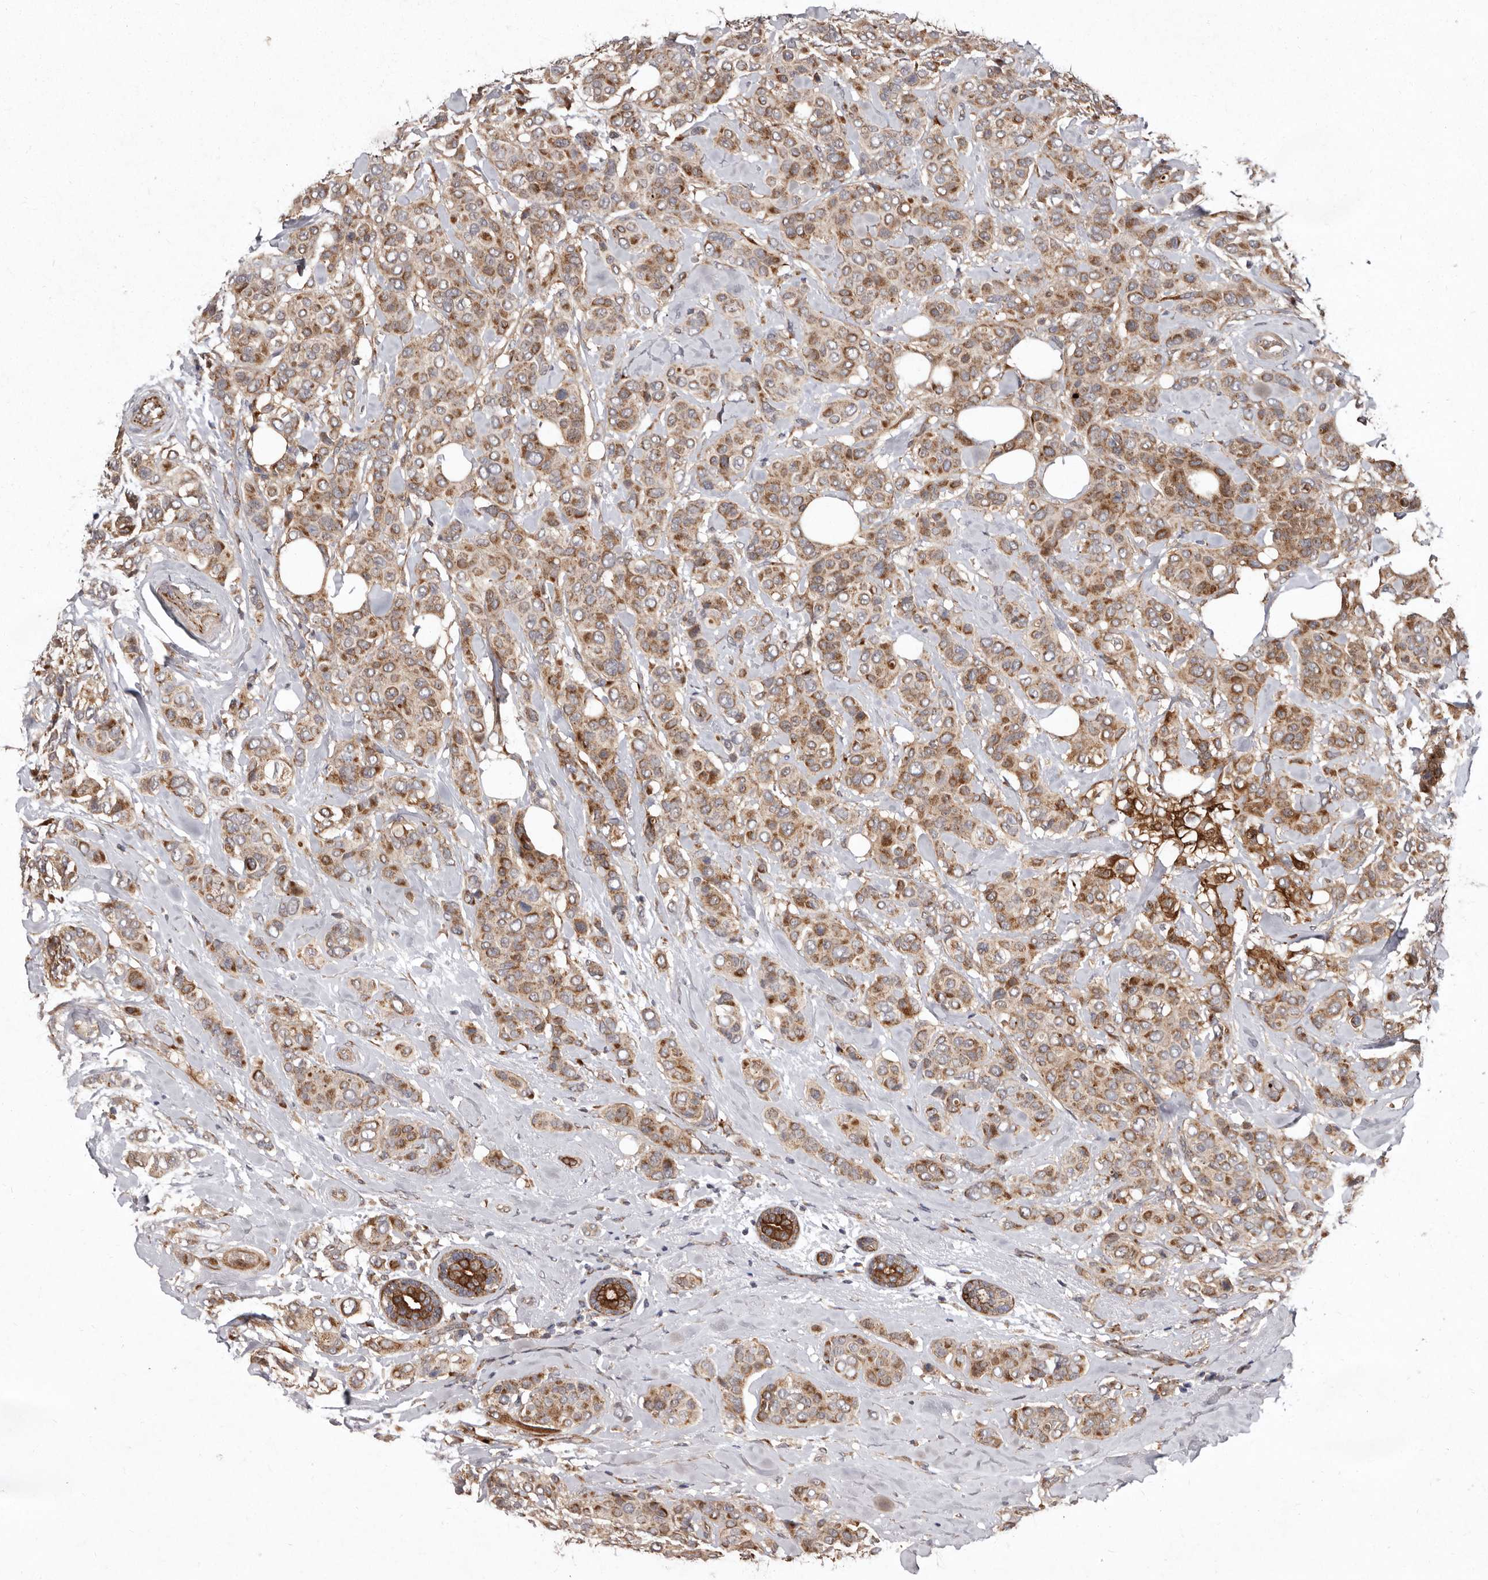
{"staining": {"intensity": "moderate", "quantity": ">75%", "location": "cytoplasmic/membranous"}, "tissue": "breast cancer", "cell_type": "Tumor cells", "image_type": "cancer", "snomed": [{"axis": "morphology", "description": "Lobular carcinoma"}, {"axis": "topography", "description": "Breast"}], "caption": "High-magnification brightfield microscopy of lobular carcinoma (breast) stained with DAB (3,3'-diaminobenzidine) (brown) and counterstained with hematoxylin (blue). tumor cells exhibit moderate cytoplasmic/membranous staining is present in approximately>75% of cells. Using DAB (brown) and hematoxylin (blue) stains, captured at high magnification using brightfield microscopy.", "gene": "FLAD1", "patient": {"sex": "female", "age": 51}}